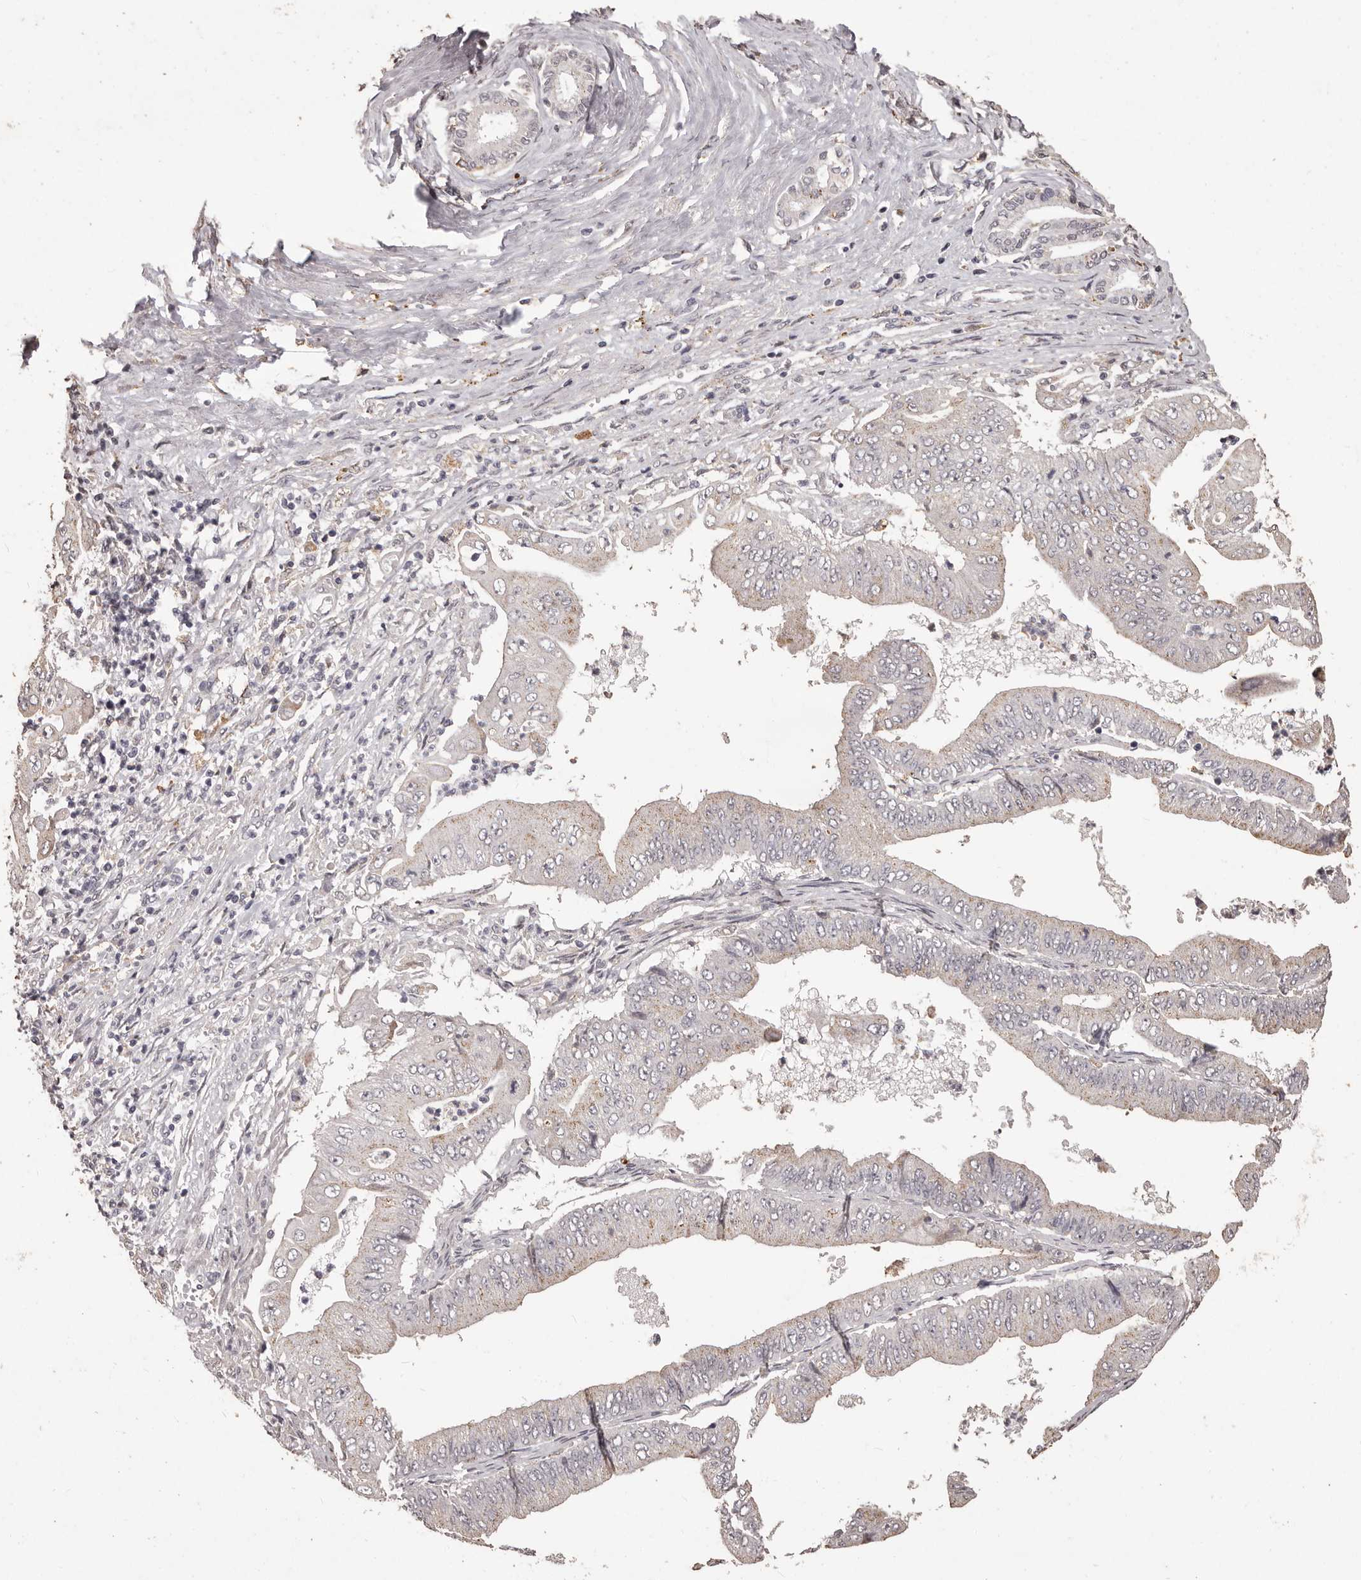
{"staining": {"intensity": "weak", "quantity": "25%-75%", "location": "cytoplasmic/membranous"}, "tissue": "pancreatic cancer", "cell_type": "Tumor cells", "image_type": "cancer", "snomed": [{"axis": "morphology", "description": "Adenocarcinoma, NOS"}, {"axis": "topography", "description": "Pancreas"}], "caption": "Weak cytoplasmic/membranous protein staining is seen in about 25%-75% of tumor cells in pancreatic cancer (adenocarcinoma).", "gene": "PRSS27", "patient": {"sex": "female", "age": 77}}